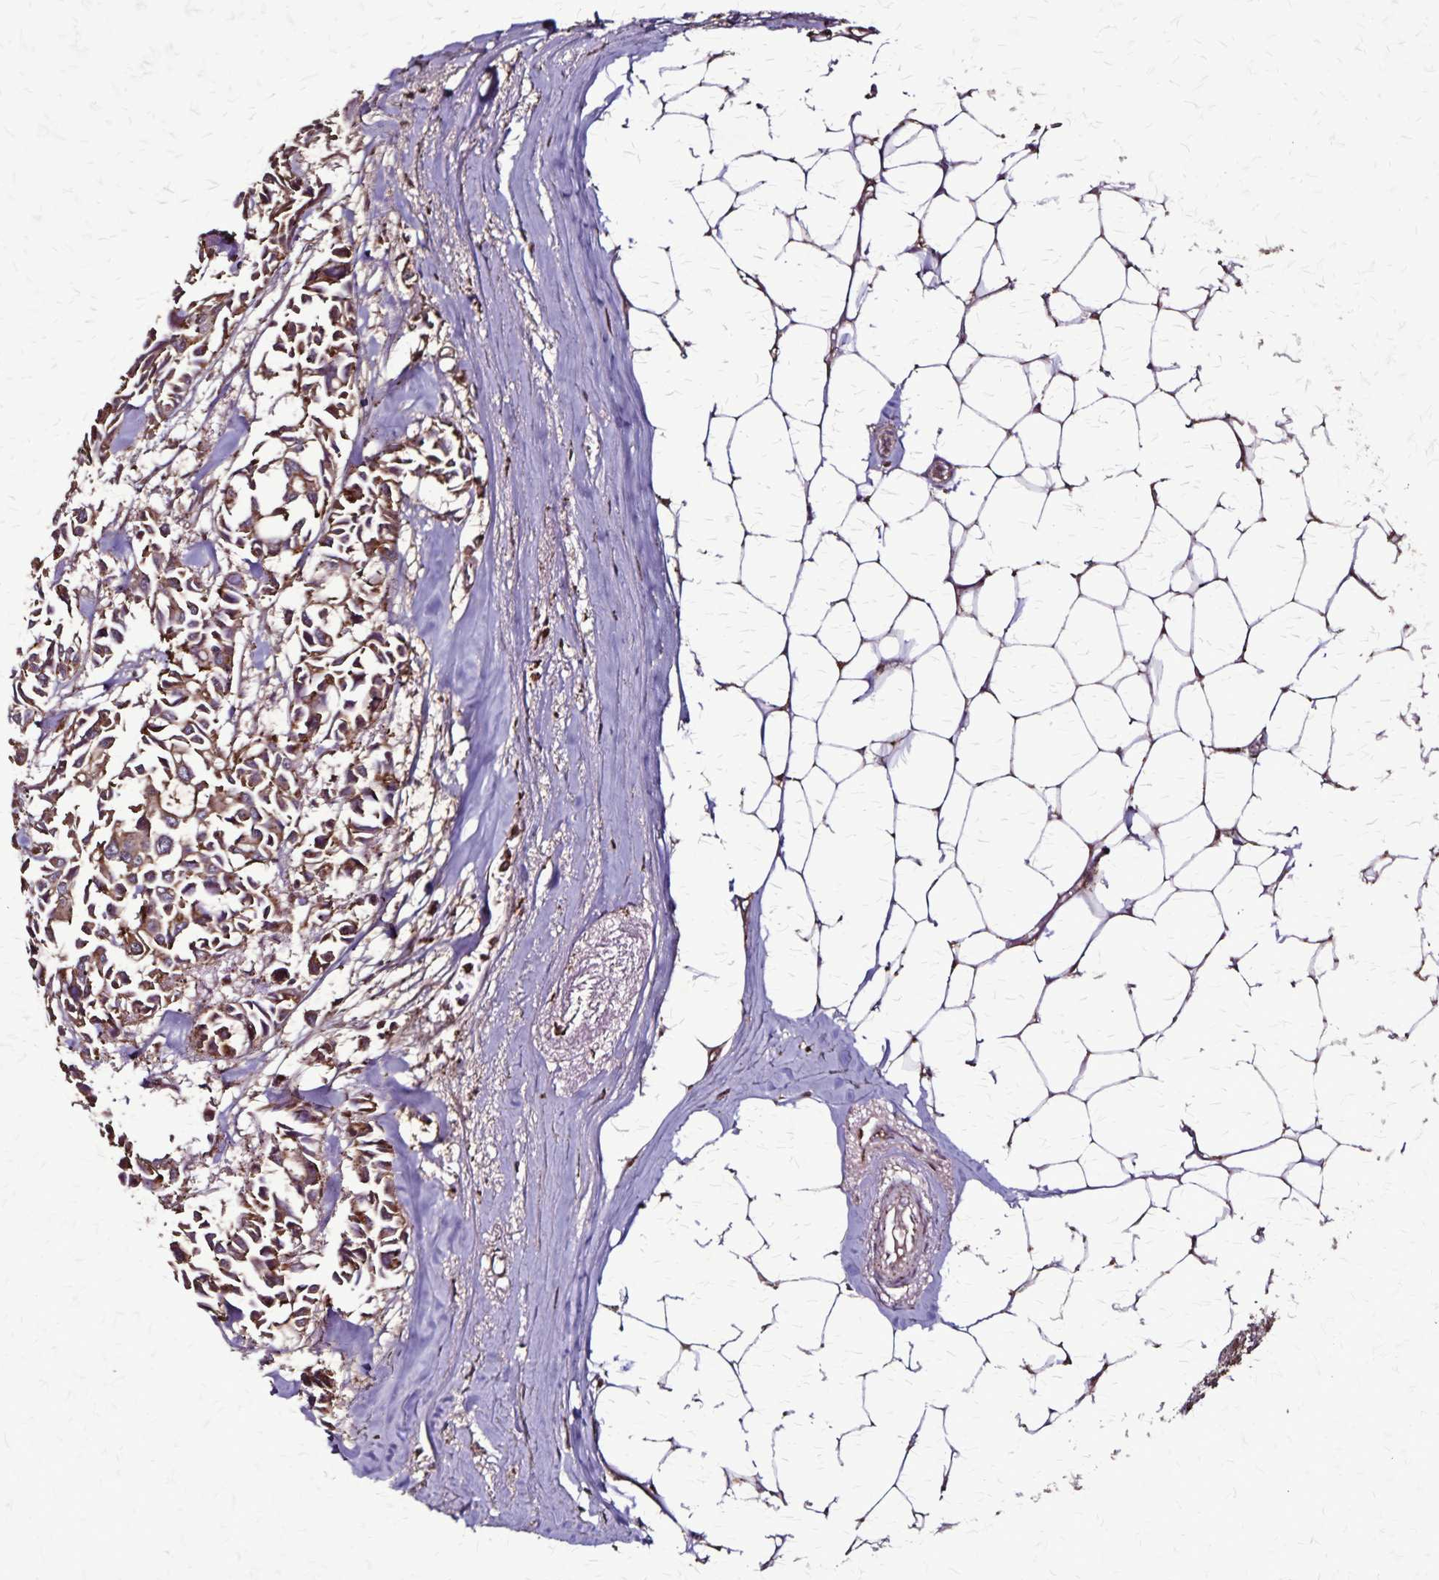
{"staining": {"intensity": "moderate", "quantity": ">75%", "location": "cytoplasmic/membranous"}, "tissue": "breast cancer", "cell_type": "Tumor cells", "image_type": "cancer", "snomed": [{"axis": "morphology", "description": "Duct carcinoma"}, {"axis": "topography", "description": "Breast"}], "caption": "Tumor cells show moderate cytoplasmic/membranous staining in about >75% of cells in breast intraductal carcinoma.", "gene": "CHMP1B", "patient": {"sex": "female", "age": 54}}